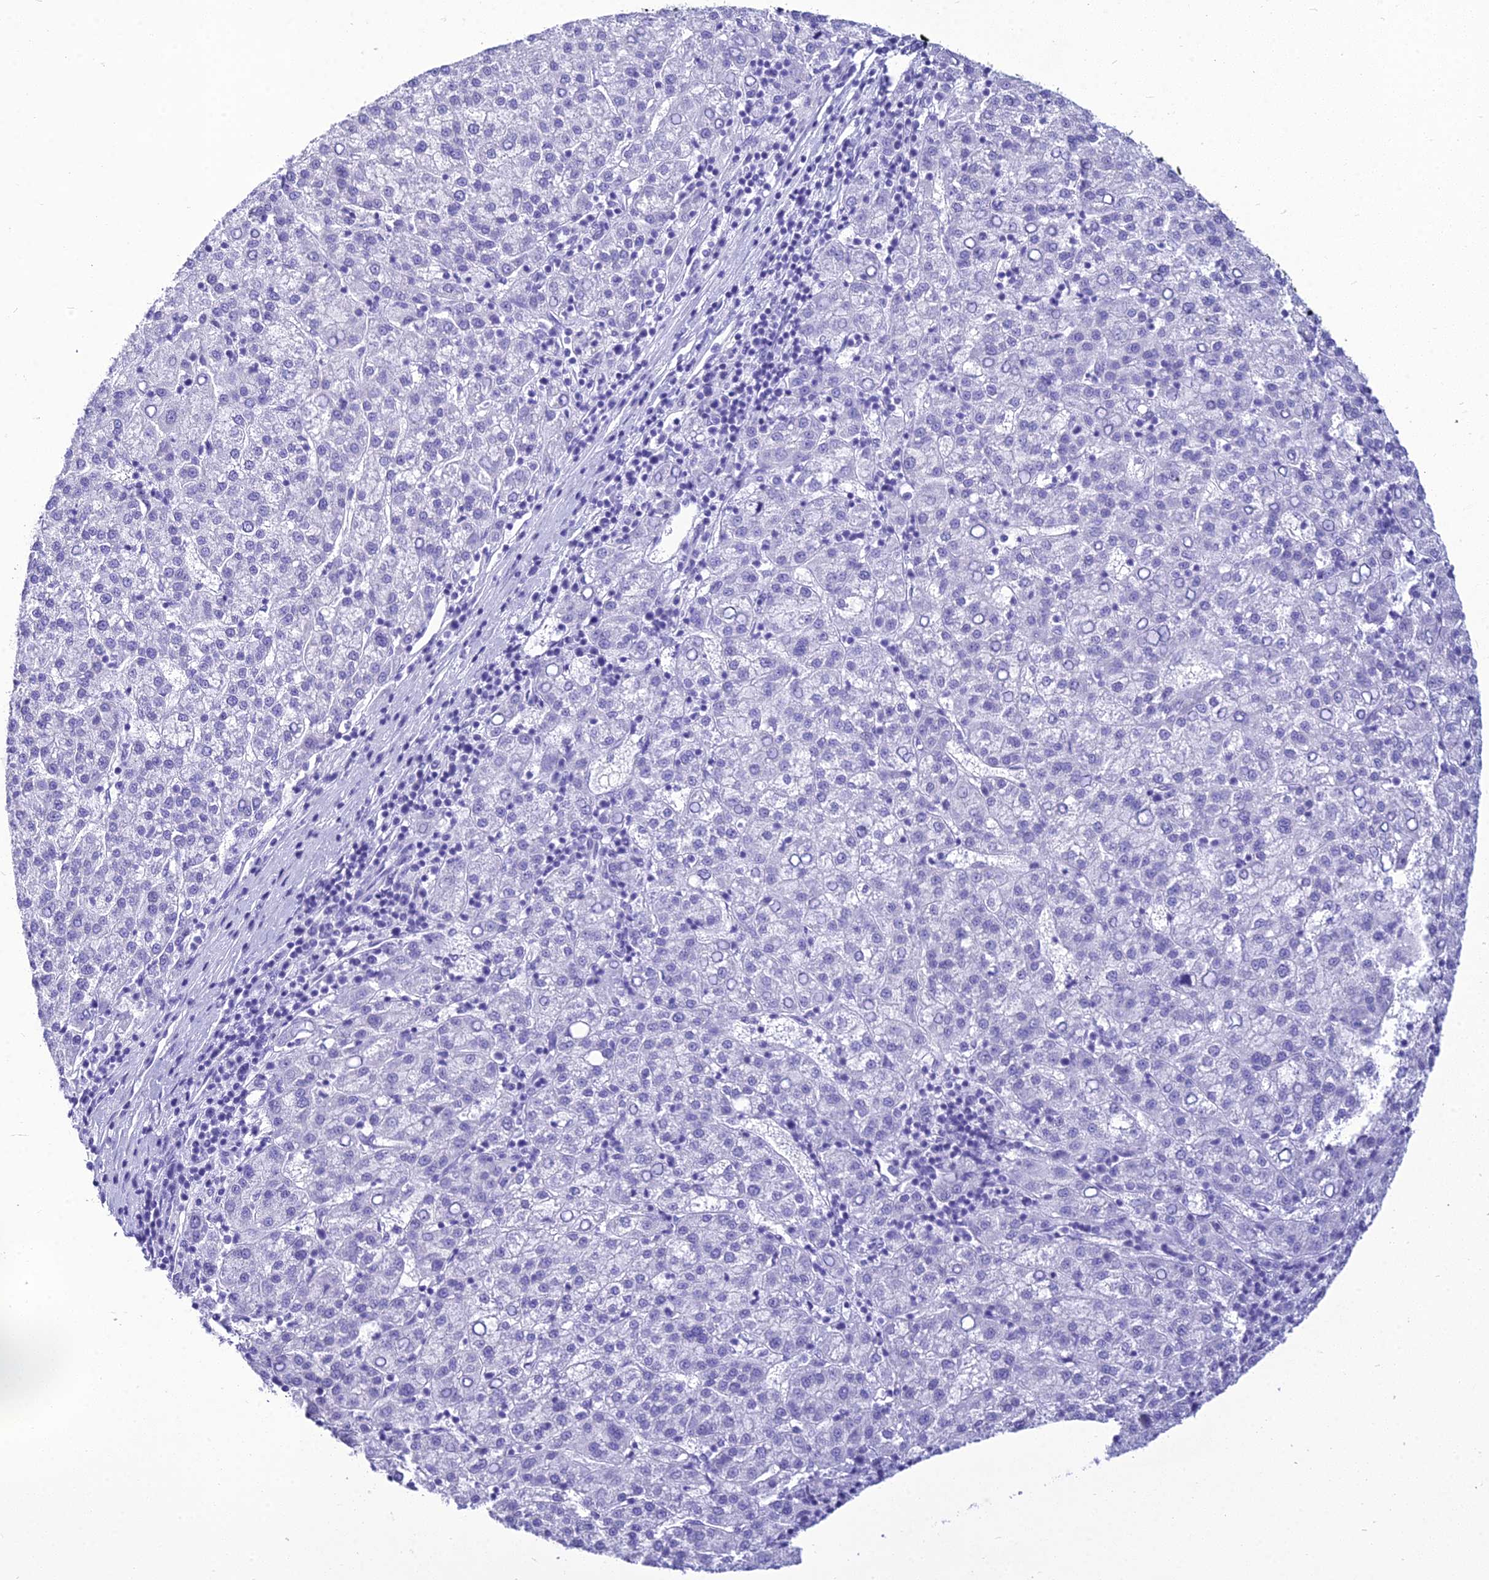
{"staining": {"intensity": "negative", "quantity": "none", "location": "none"}, "tissue": "liver cancer", "cell_type": "Tumor cells", "image_type": "cancer", "snomed": [{"axis": "morphology", "description": "Carcinoma, Hepatocellular, NOS"}, {"axis": "topography", "description": "Liver"}], "caption": "This is an immunohistochemistry (IHC) histopathology image of human liver cancer. There is no positivity in tumor cells.", "gene": "ZNF442", "patient": {"sex": "female", "age": 58}}